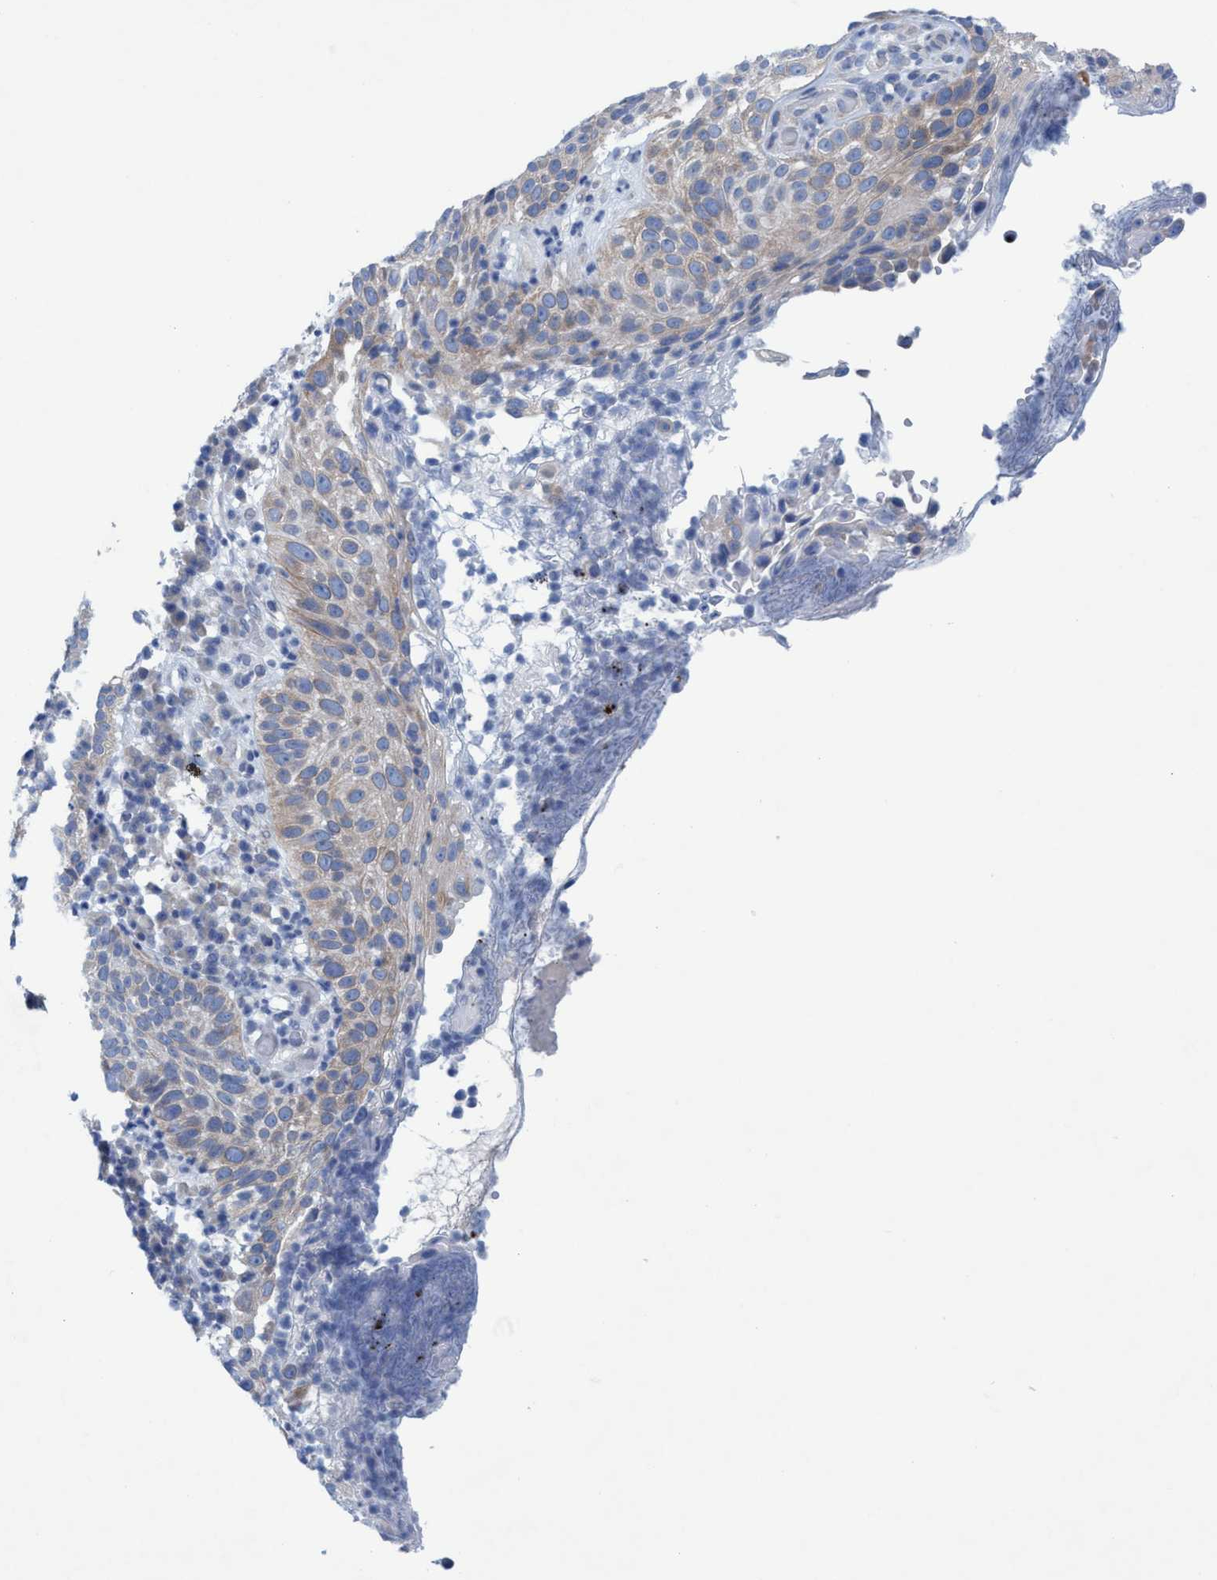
{"staining": {"intensity": "weak", "quantity": ">75%", "location": "cytoplasmic/membranous"}, "tissue": "skin cancer", "cell_type": "Tumor cells", "image_type": "cancer", "snomed": [{"axis": "morphology", "description": "Squamous cell carcinoma in situ, NOS"}, {"axis": "morphology", "description": "Squamous cell carcinoma, NOS"}, {"axis": "topography", "description": "Skin"}], "caption": "Protein expression analysis of human squamous cell carcinoma (skin) reveals weak cytoplasmic/membranous positivity in about >75% of tumor cells. (DAB (3,3'-diaminobenzidine) = brown stain, brightfield microscopy at high magnification).", "gene": "RSAD1", "patient": {"sex": "male", "age": 93}}